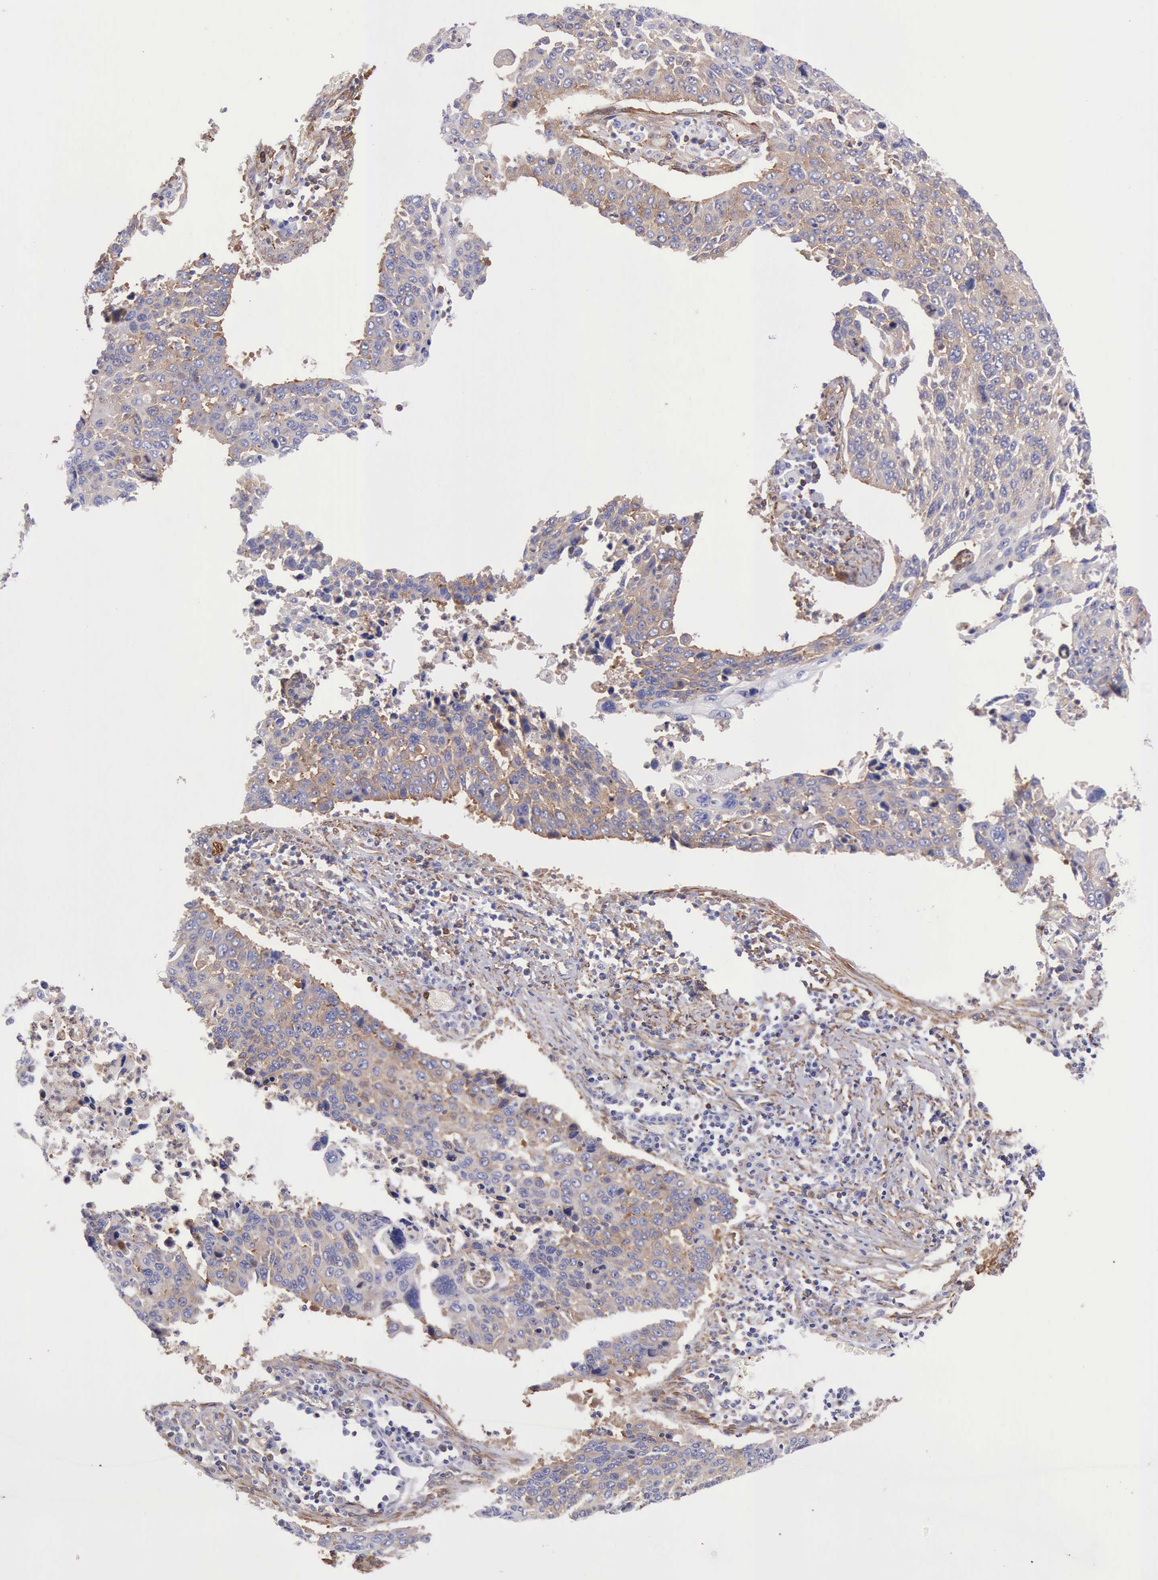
{"staining": {"intensity": "weak", "quantity": ">75%", "location": "cytoplasmic/membranous"}, "tissue": "lung cancer", "cell_type": "Tumor cells", "image_type": "cancer", "snomed": [{"axis": "morphology", "description": "Squamous cell carcinoma, NOS"}, {"axis": "topography", "description": "Lung"}], "caption": "Protein staining demonstrates weak cytoplasmic/membranous positivity in about >75% of tumor cells in lung cancer (squamous cell carcinoma).", "gene": "FLNA", "patient": {"sex": "male", "age": 68}}